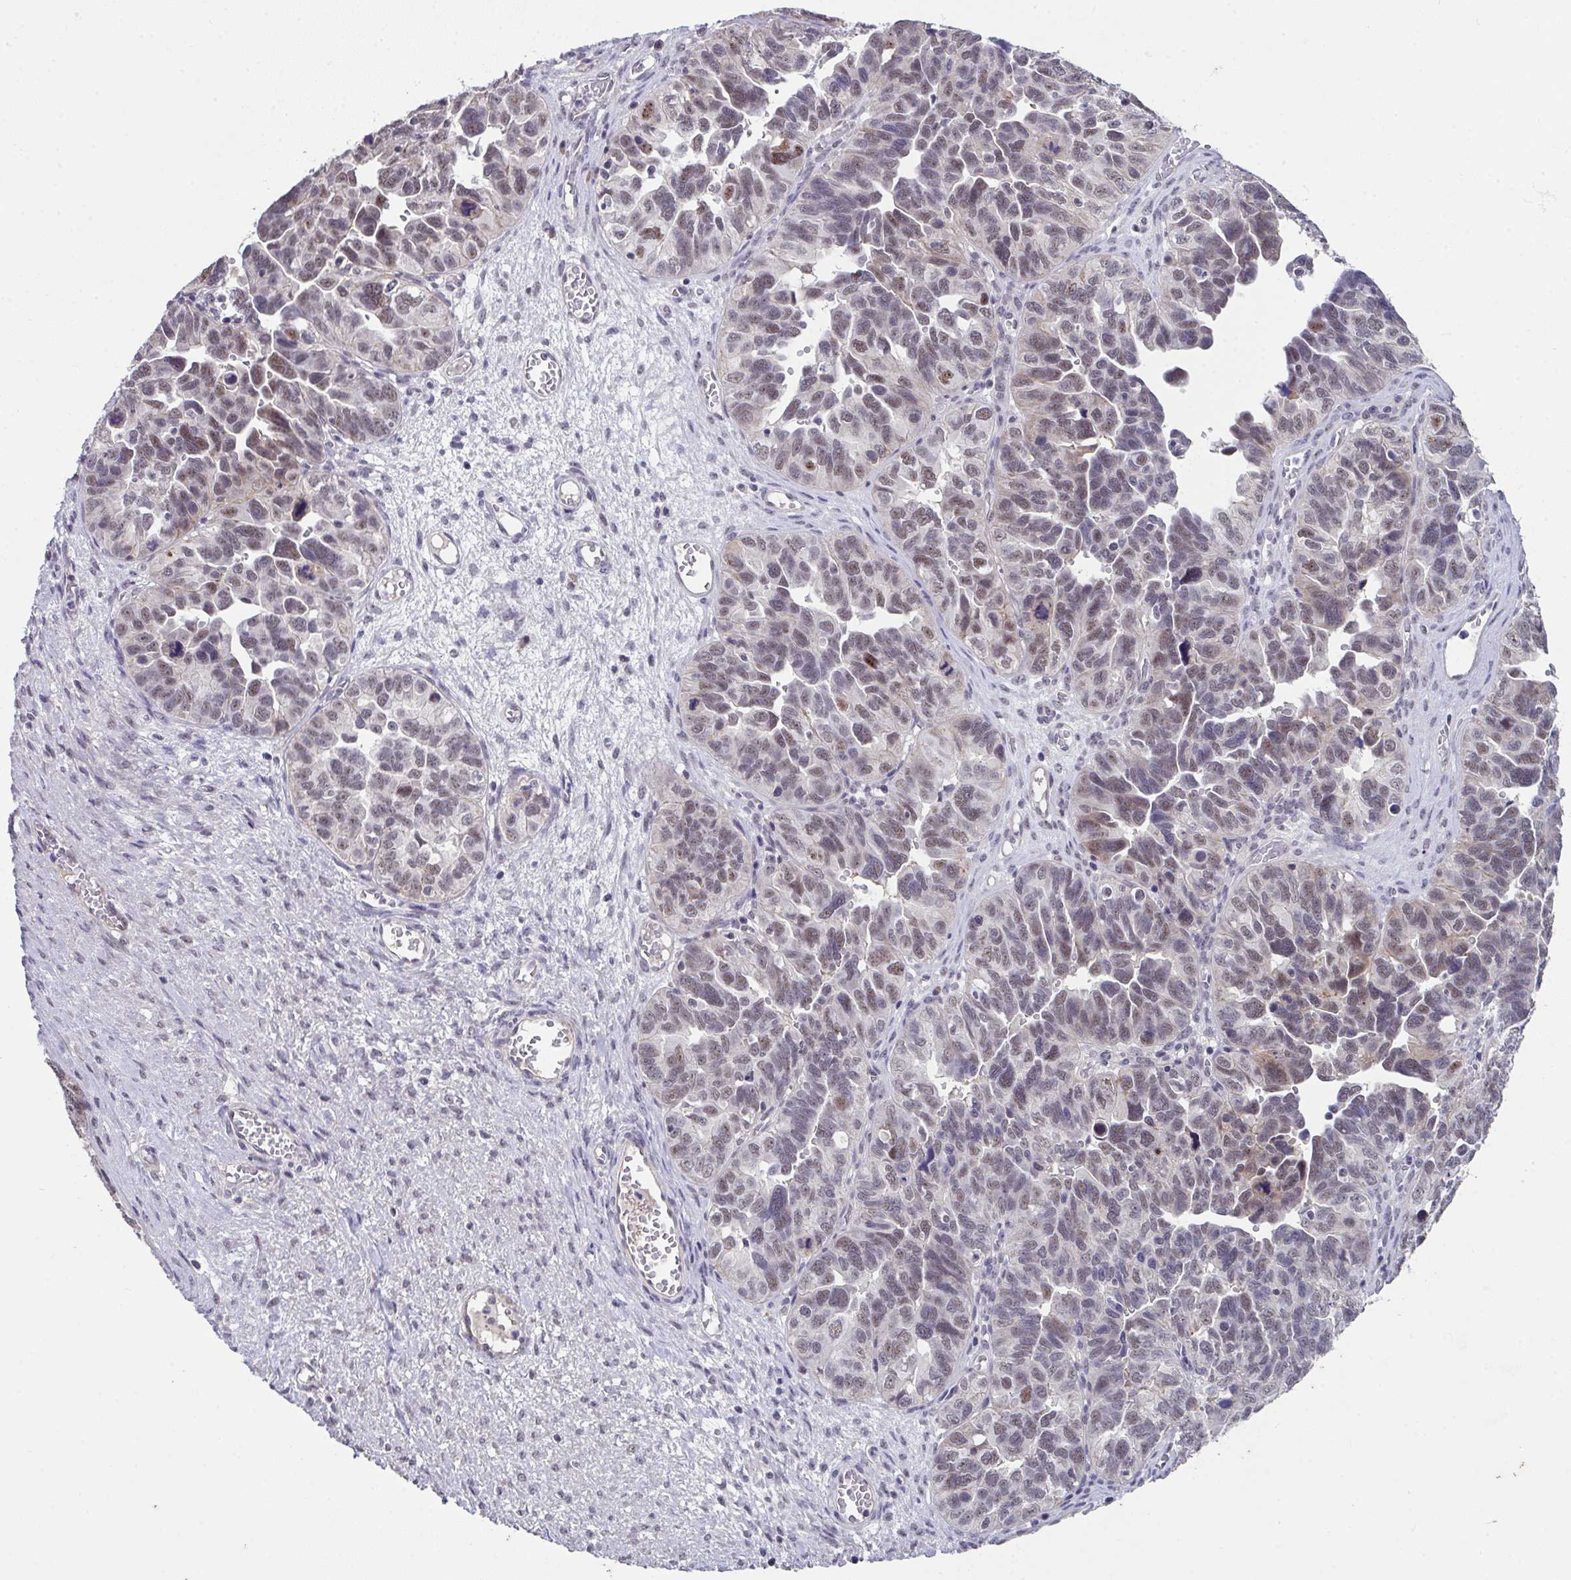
{"staining": {"intensity": "weak", "quantity": ">75%", "location": "nuclear"}, "tissue": "ovarian cancer", "cell_type": "Tumor cells", "image_type": "cancer", "snomed": [{"axis": "morphology", "description": "Cystadenocarcinoma, serous, NOS"}, {"axis": "topography", "description": "Ovary"}], "caption": "Protein staining shows weak nuclear positivity in about >75% of tumor cells in ovarian cancer.", "gene": "RBBP6", "patient": {"sex": "female", "age": 64}}